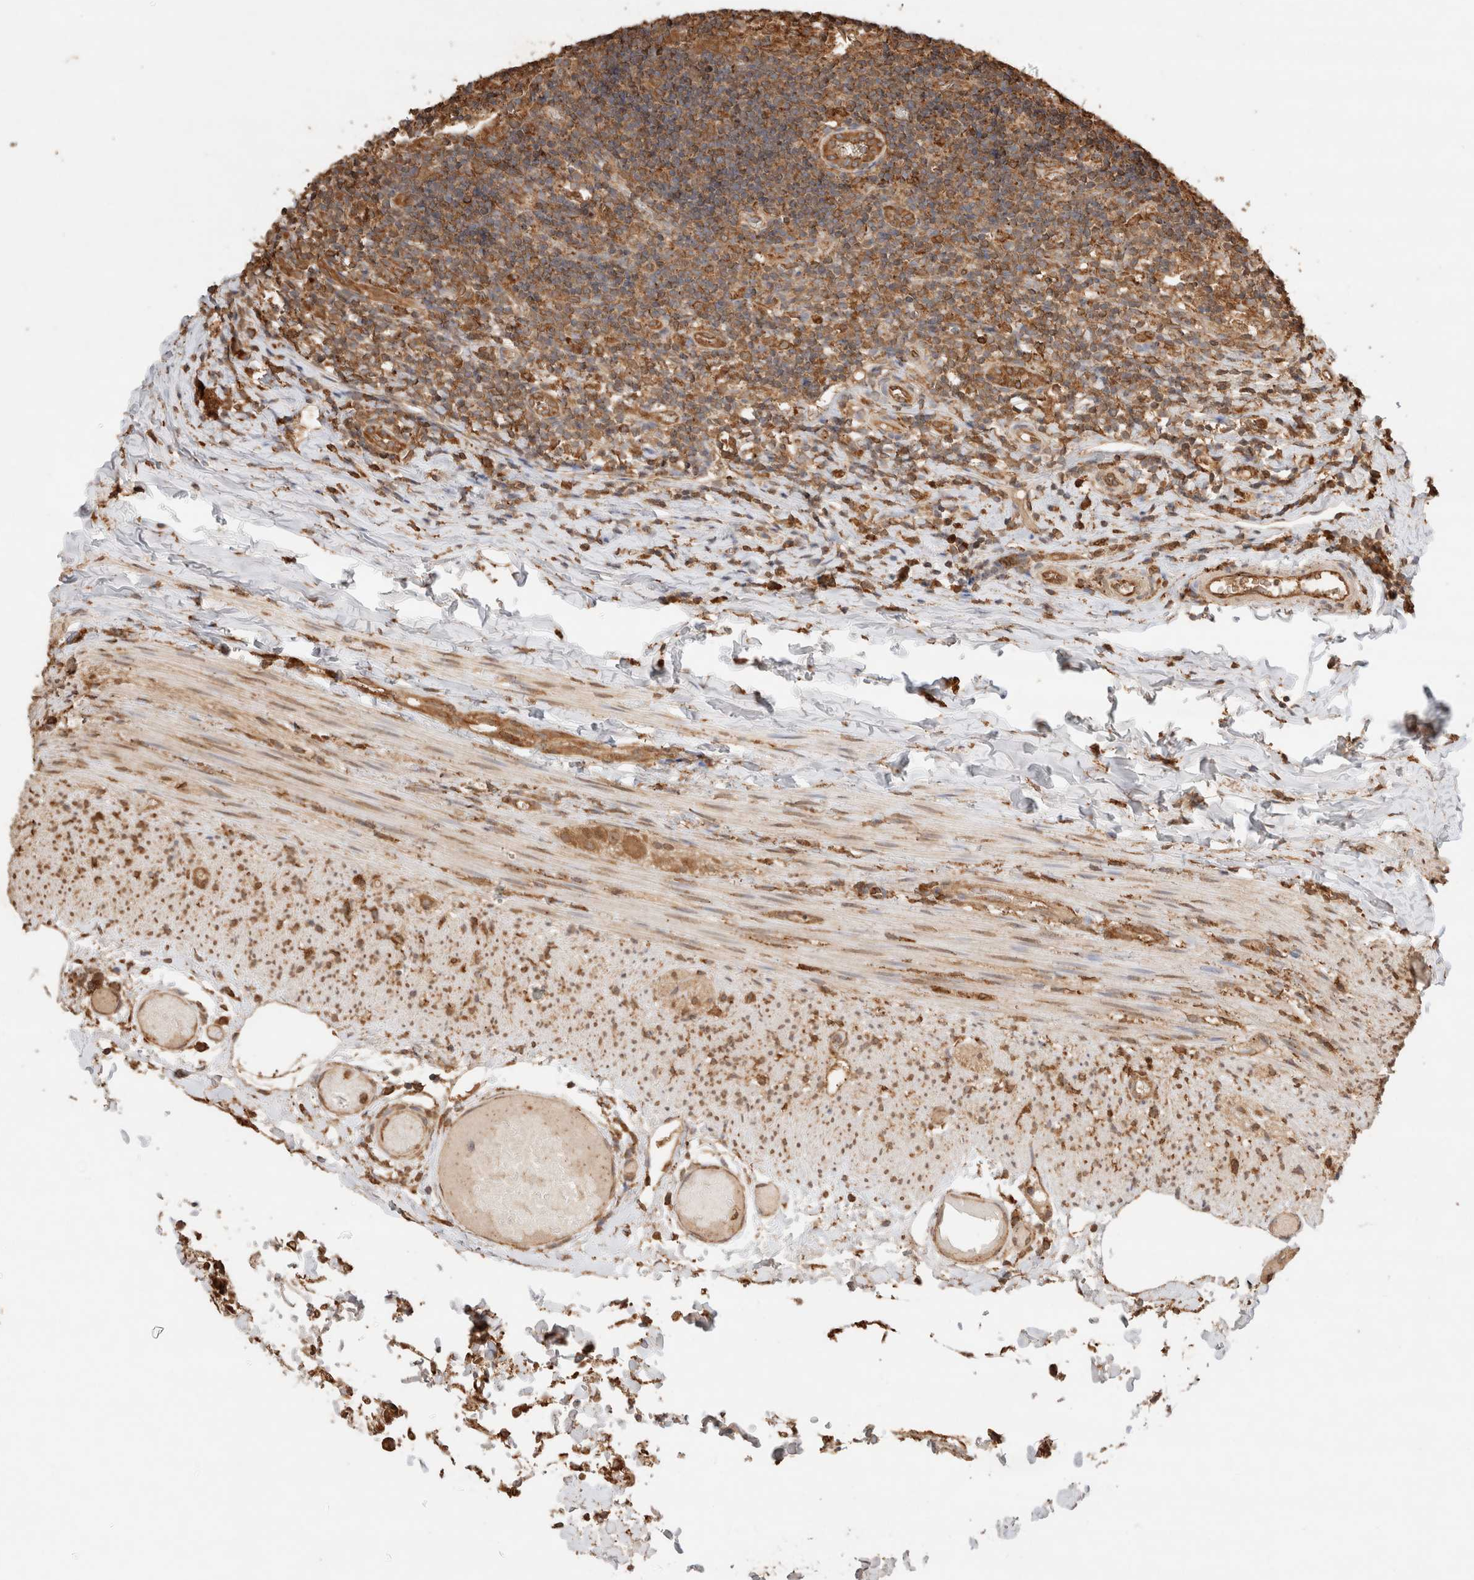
{"staining": {"intensity": "moderate", "quantity": ">75%", "location": "cytoplasmic/membranous"}, "tissue": "appendix", "cell_type": "Glandular cells", "image_type": "normal", "snomed": [{"axis": "morphology", "description": "Normal tissue, NOS"}, {"axis": "topography", "description": "Appendix"}], "caption": "Benign appendix displays moderate cytoplasmic/membranous expression in about >75% of glandular cells.", "gene": "ERAP1", "patient": {"sex": "male", "age": 8}}